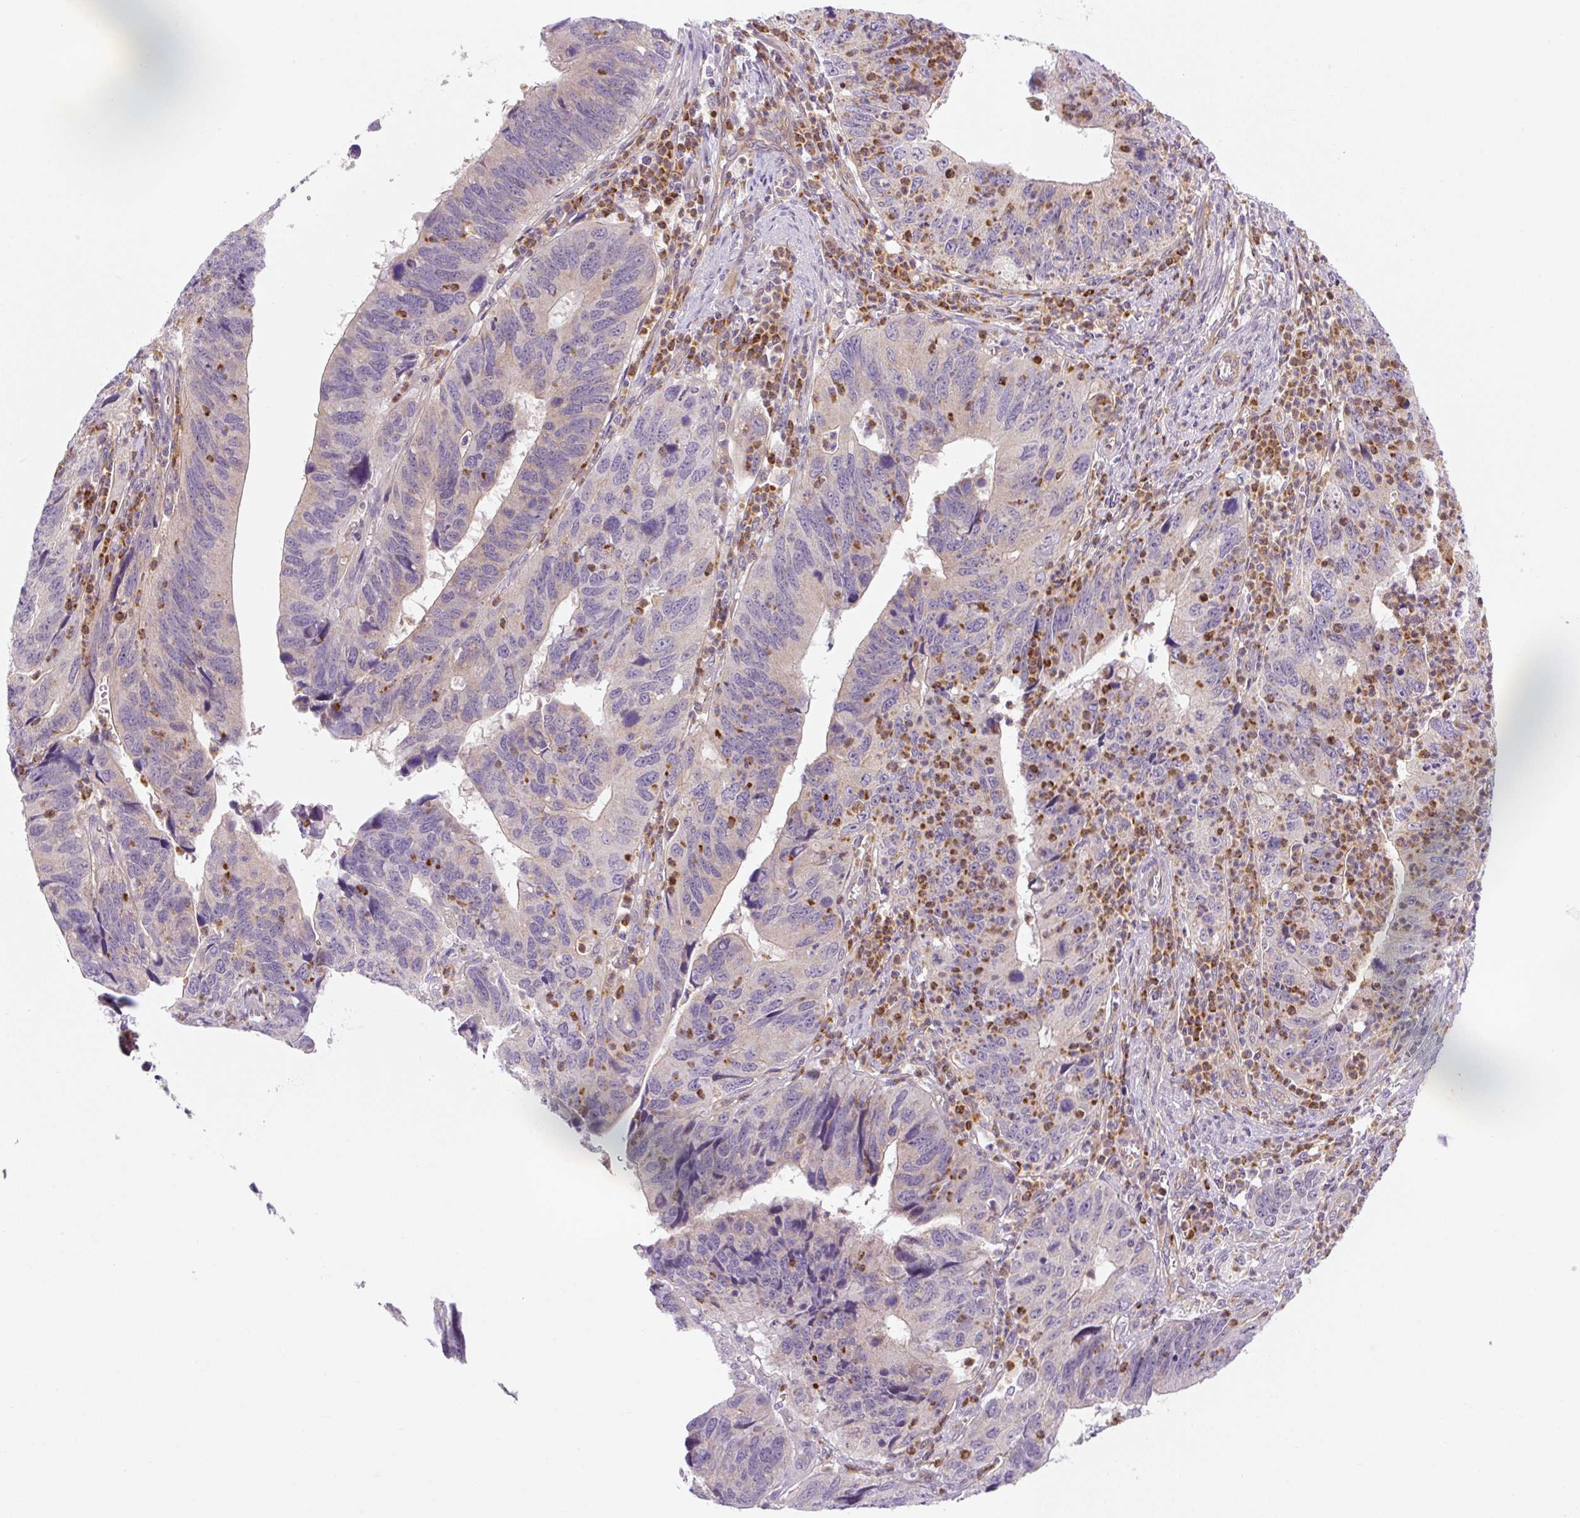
{"staining": {"intensity": "negative", "quantity": "none", "location": "none"}, "tissue": "stomach cancer", "cell_type": "Tumor cells", "image_type": "cancer", "snomed": [{"axis": "morphology", "description": "Adenocarcinoma, NOS"}, {"axis": "topography", "description": "Stomach"}], "caption": "High power microscopy micrograph of an immunohistochemistry micrograph of stomach adenocarcinoma, revealing no significant expression in tumor cells.", "gene": "OMA1", "patient": {"sex": "male", "age": 59}}